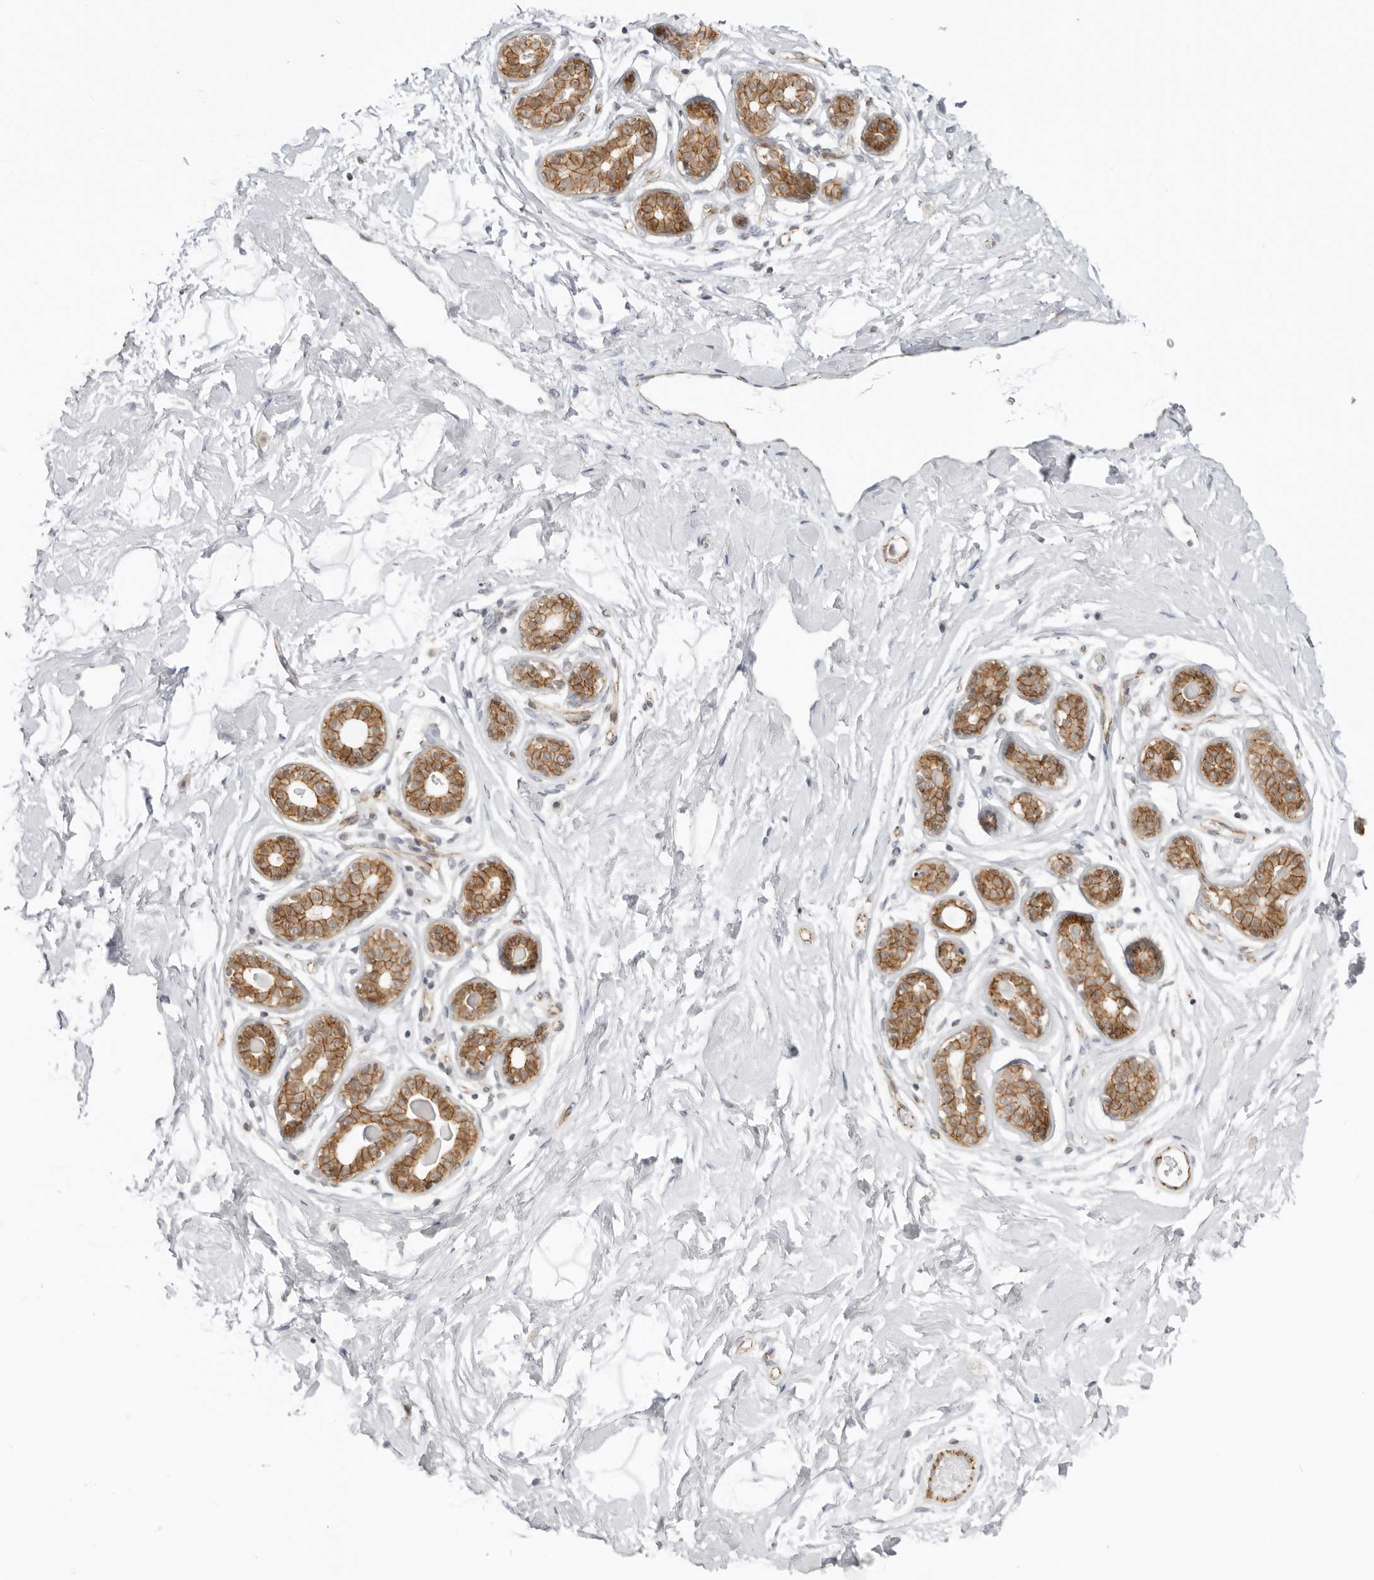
{"staining": {"intensity": "negative", "quantity": "none", "location": "none"}, "tissue": "breast", "cell_type": "Adipocytes", "image_type": "normal", "snomed": [{"axis": "morphology", "description": "Normal tissue, NOS"}, {"axis": "morphology", "description": "Adenoma, NOS"}, {"axis": "topography", "description": "Breast"}], "caption": "An IHC photomicrograph of normal breast is shown. There is no staining in adipocytes of breast.", "gene": "TRAPPC3", "patient": {"sex": "female", "age": 23}}